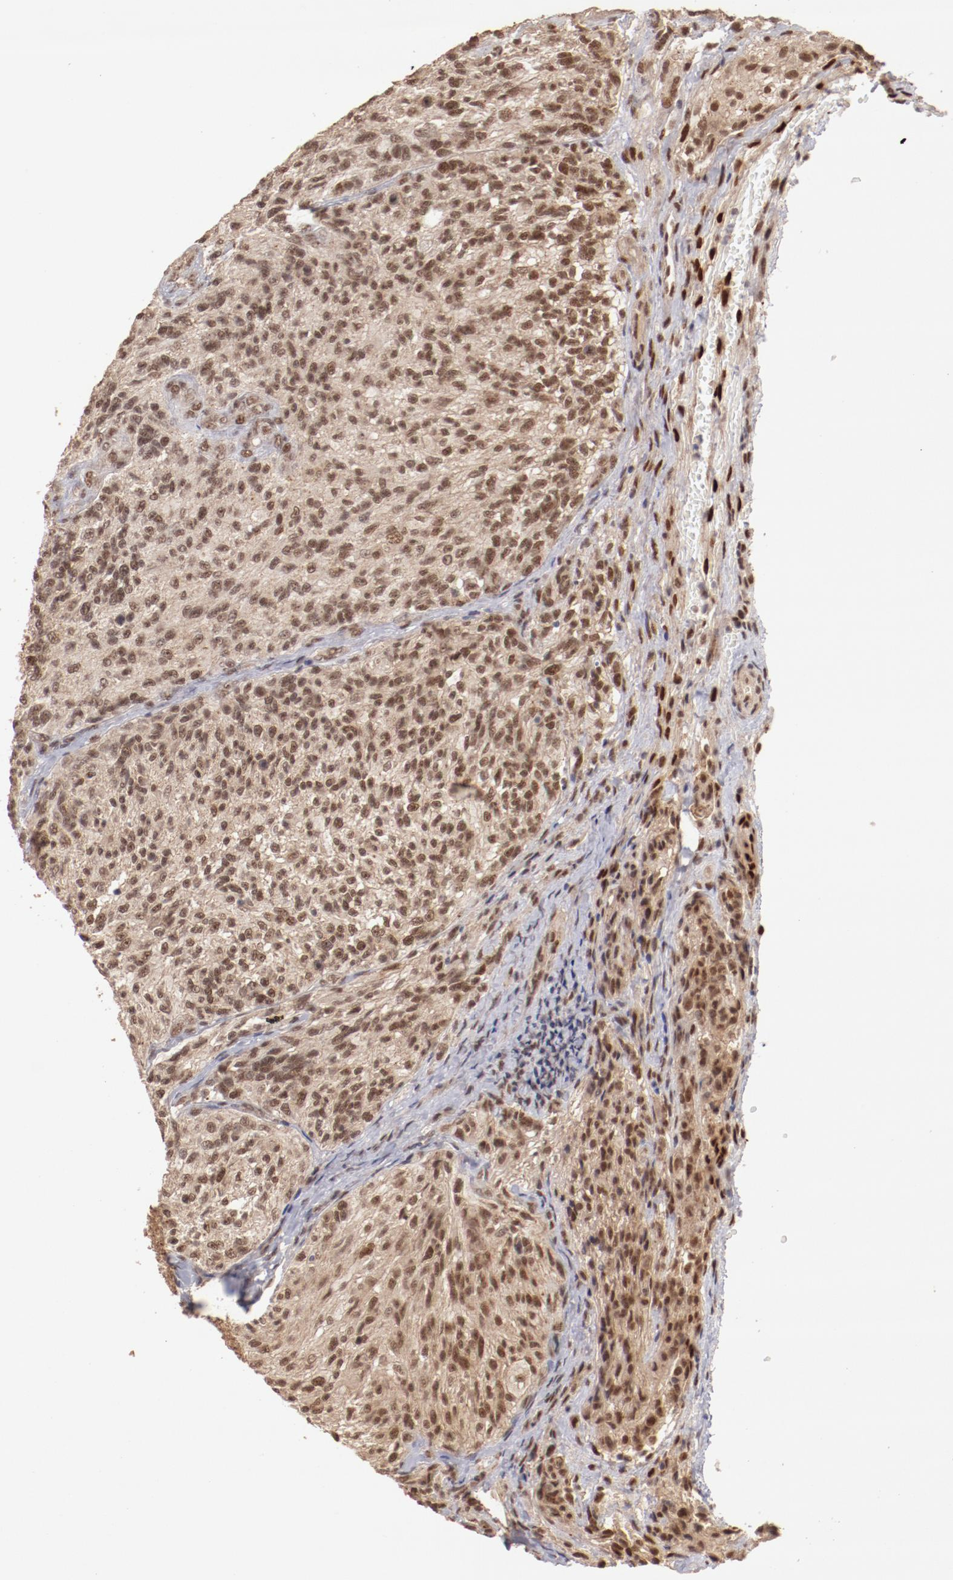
{"staining": {"intensity": "strong", "quantity": ">75%", "location": "nuclear"}, "tissue": "glioma", "cell_type": "Tumor cells", "image_type": "cancer", "snomed": [{"axis": "morphology", "description": "Normal tissue, NOS"}, {"axis": "morphology", "description": "Glioma, malignant, High grade"}, {"axis": "topography", "description": "Cerebral cortex"}], "caption": "Protein expression analysis of malignant high-grade glioma reveals strong nuclear positivity in approximately >75% of tumor cells.", "gene": "CLOCK", "patient": {"sex": "male", "age": 56}}